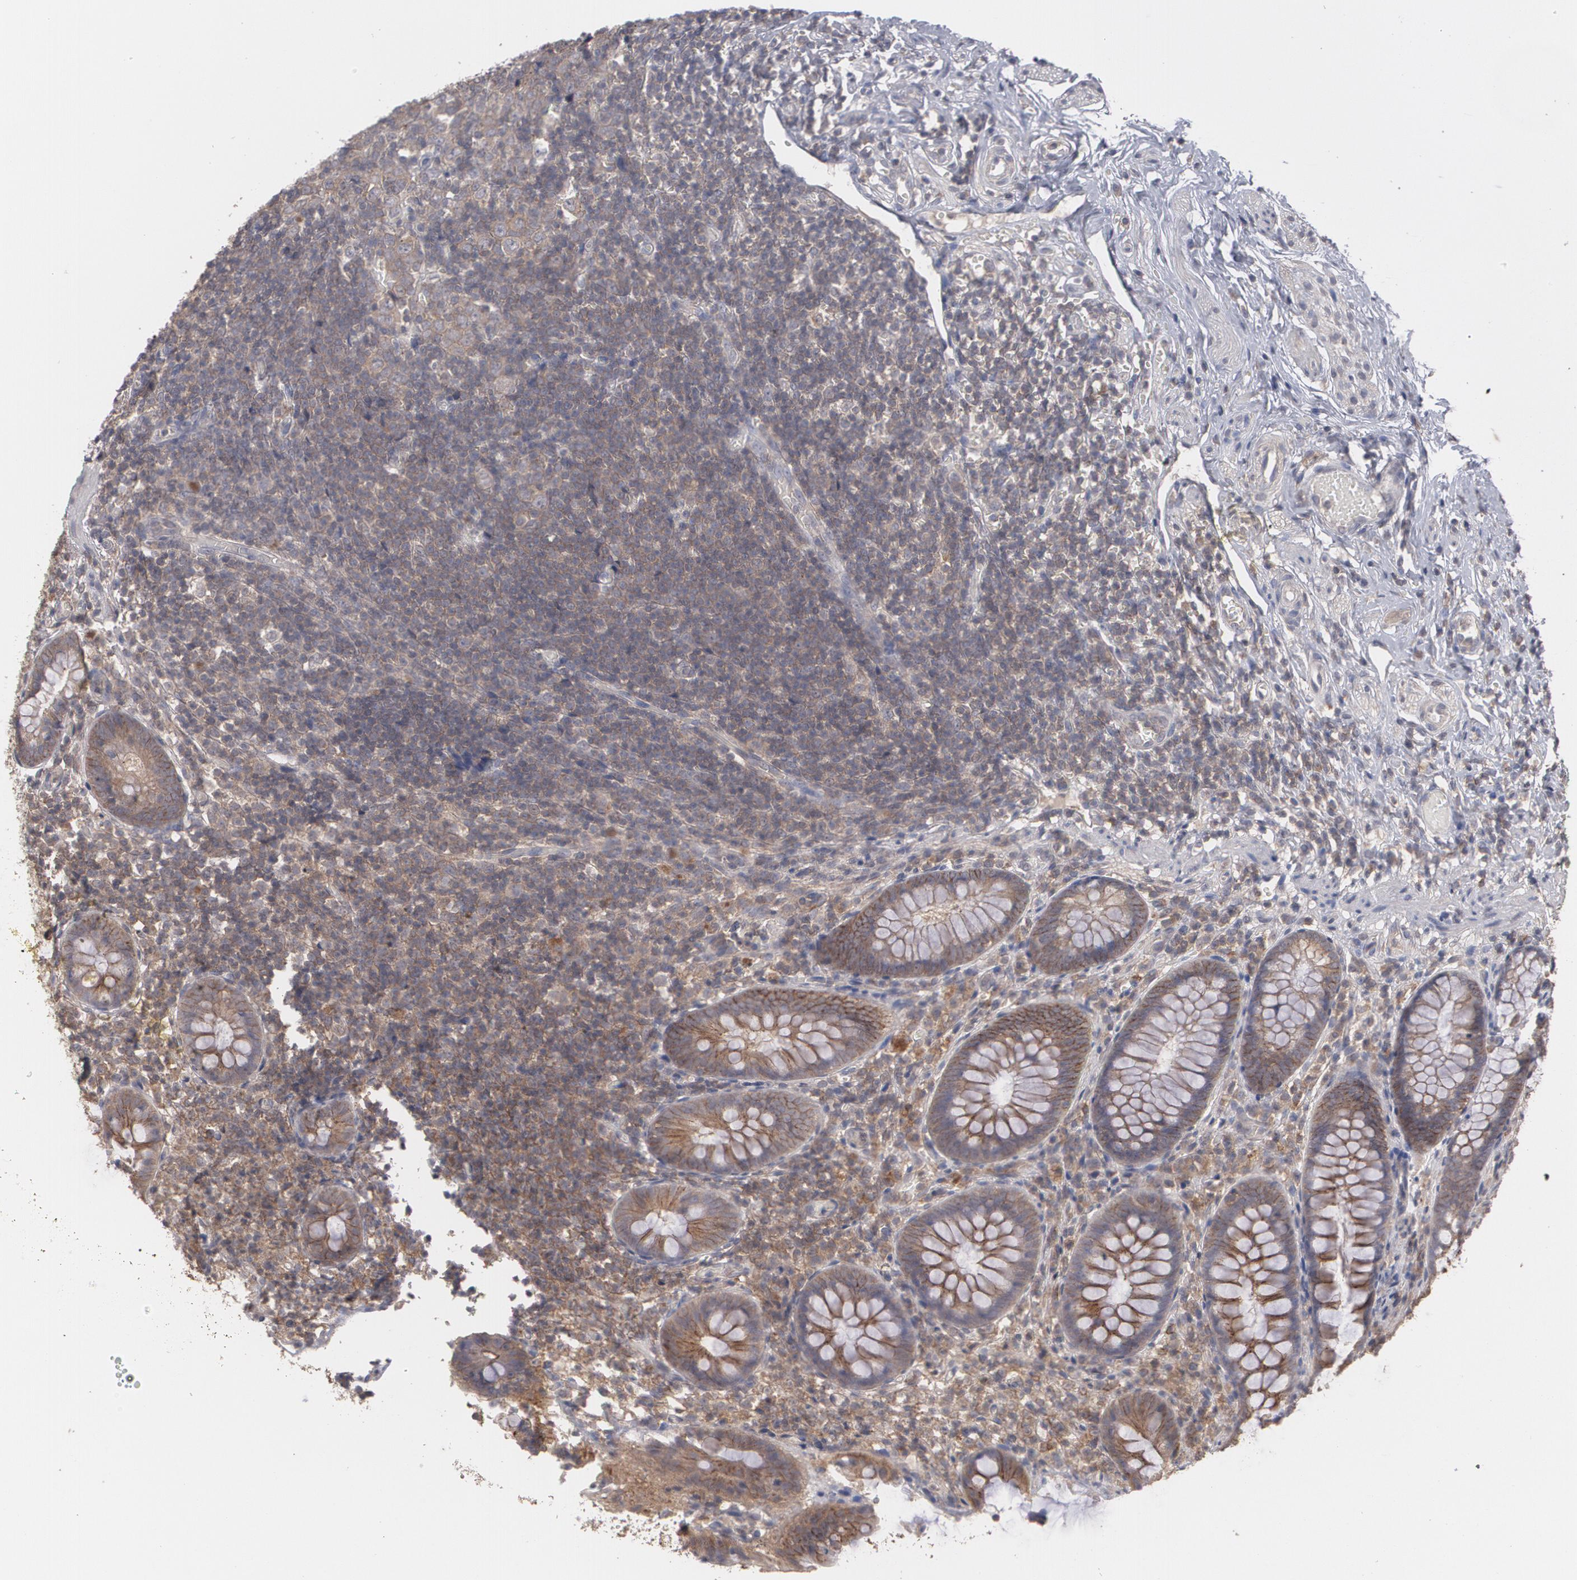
{"staining": {"intensity": "moderate", "quantity": ">75%", "location": "cytoplasmic/membranous"}, "tissue": "appendix", "cell_type": "Glandular cells", "image_type": "normal", "snomed": [{"axis": "morphology", "description": "Normal tissue, NOS"}, {"axis": "topography", "description": "Appendix"}], "caption": "Protein positivity by immunohistochemistry demonstrates moderate cytoplasmic/membranous positivity in about >75% of glandular cells in benign appendix.", "gene": "ARF6", "patient": {"sex": "male", "age": 38}}